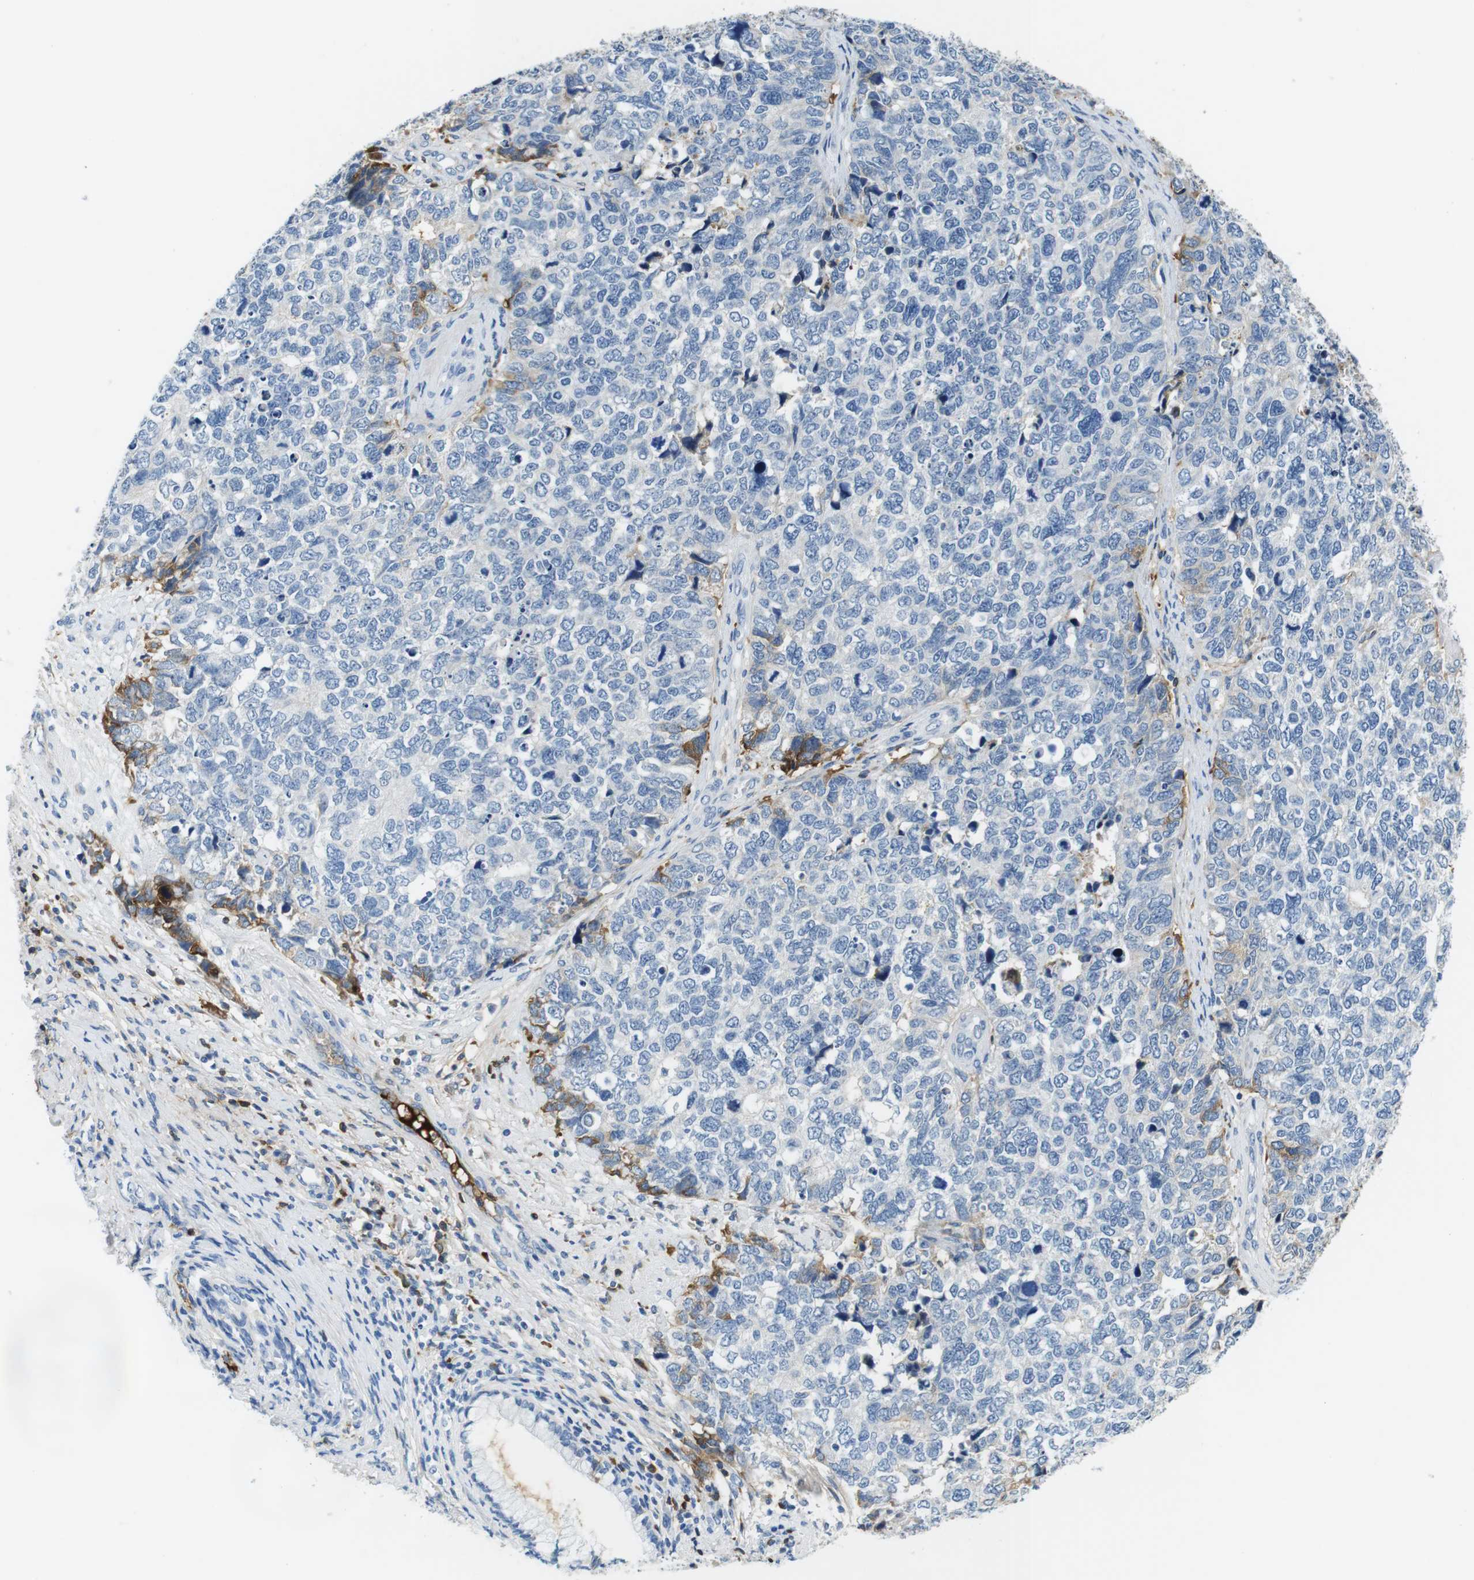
{"staining": {"intensity": "moderate", "quantity": "<25%", "location": "cytoplasmic/membranous"}, "tissue": "cervical cancer", "cell_type": "Tumor cells", "image_type": "cancer", "snomed": [{"axis": "morphology", "description": "Squamous cell carcinoma, NOS"}, {"axis": "topography", "description": "Cervix"}], "caption": "A low amount of moderate cytoplasmic/membranous positivity is seen in approximately <25% of tumor cells in cervical cancer (squamous cell carcinoma) tissue.", "gene": "IGHD", "patient": {"sex": "female", "age": 63}}